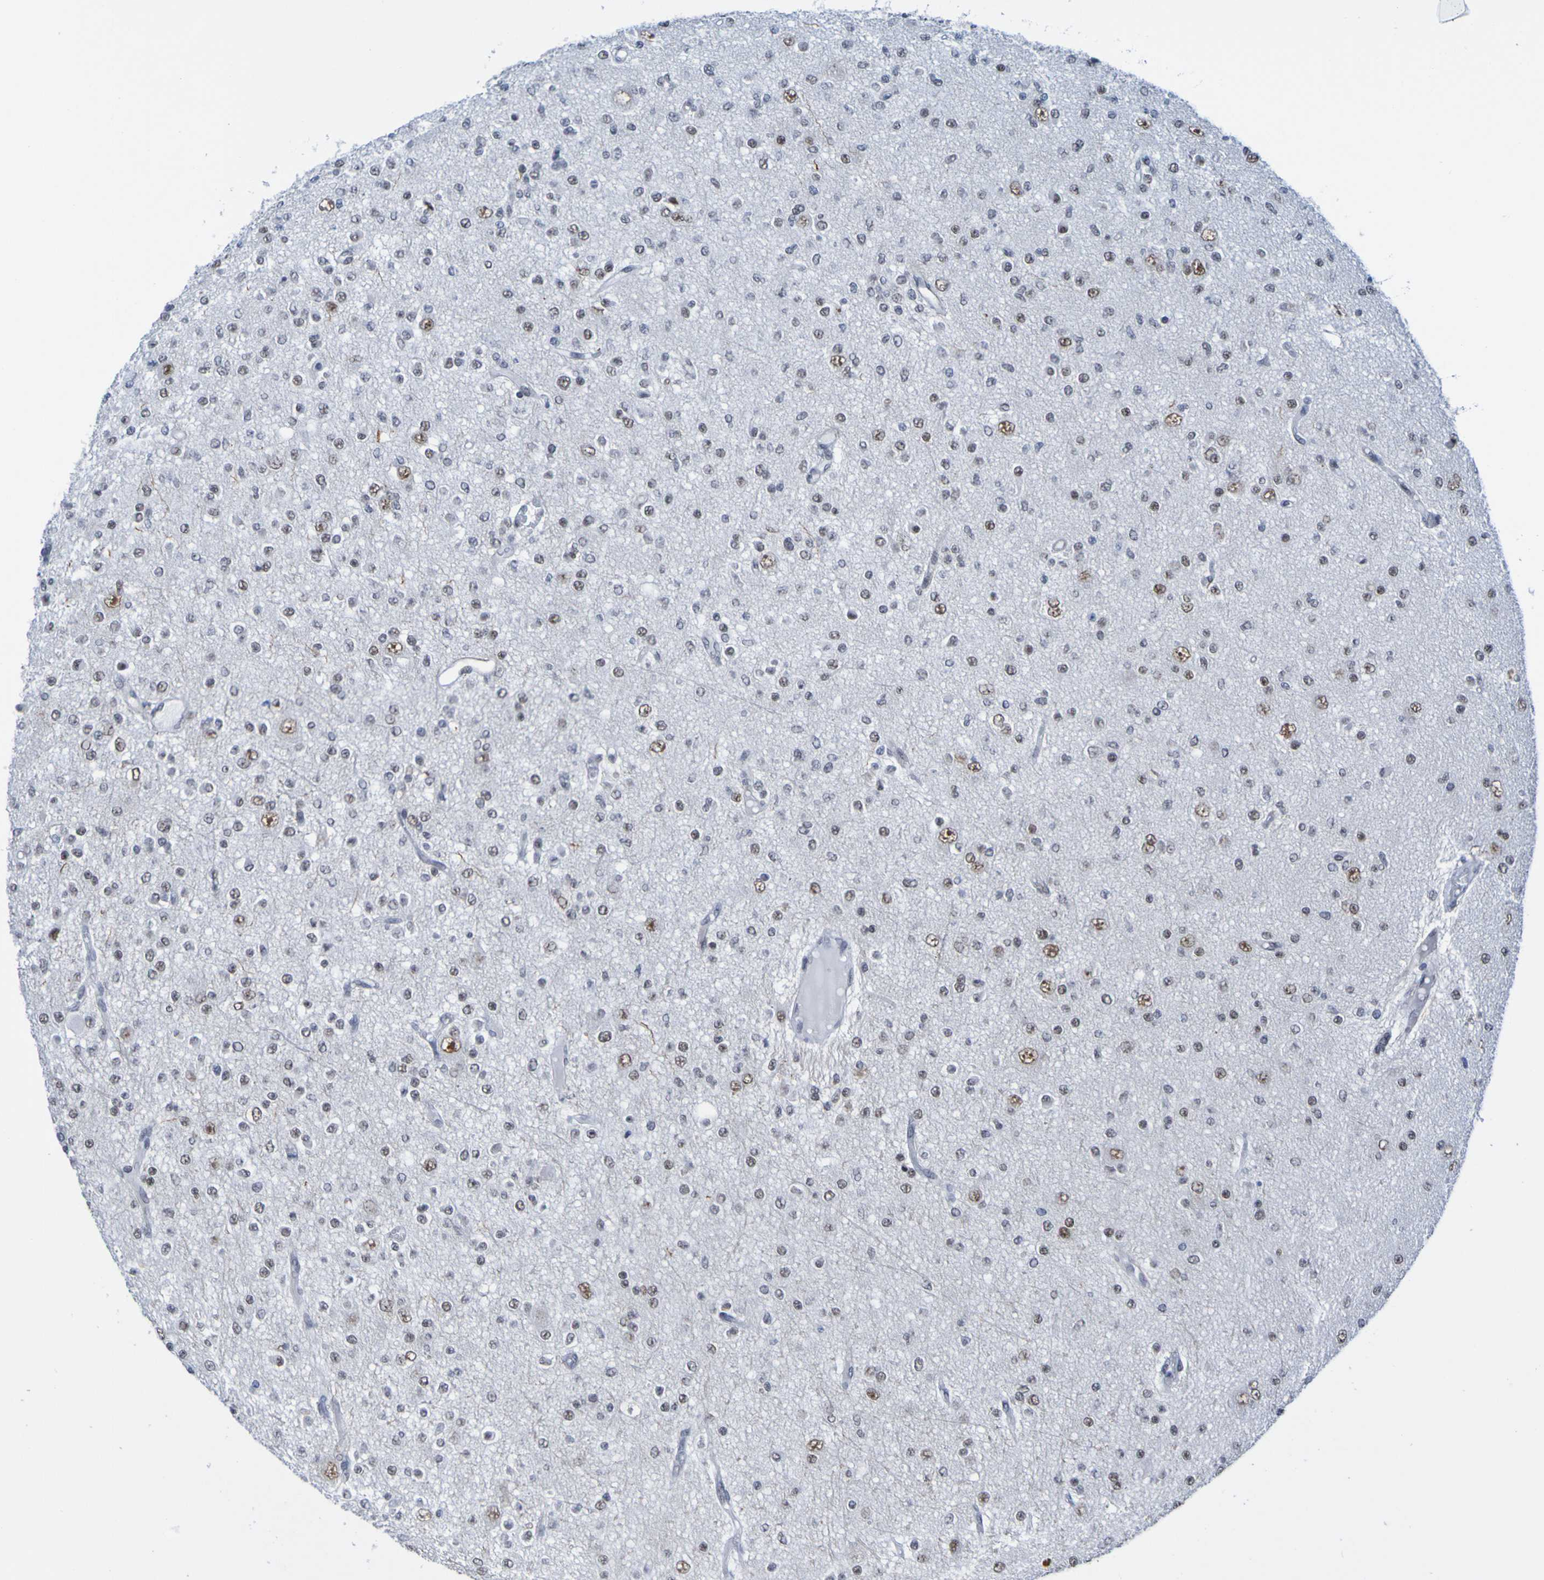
{"staining": {"intensity": "moderate", "quantity": "<25%", "location": "nuclear"}, "tissue": "glioma", "cell_type": "Tumor cells", "image_type": "cancer", "snomed": [{"axis": "morphology", "description": "Glioma, malignant, Low grade"}, {"axis": "topography", "description": "Brain"}], "caption": "An immunohistochemistry (IHC) photomicrograph of neoplastic tissue is shown. Protein staining in brown highlights moderate nuclear positivity in glioma within tumor cells.", "gene": "CDC5L", "patient": {"sex": "male", "age": 38}}